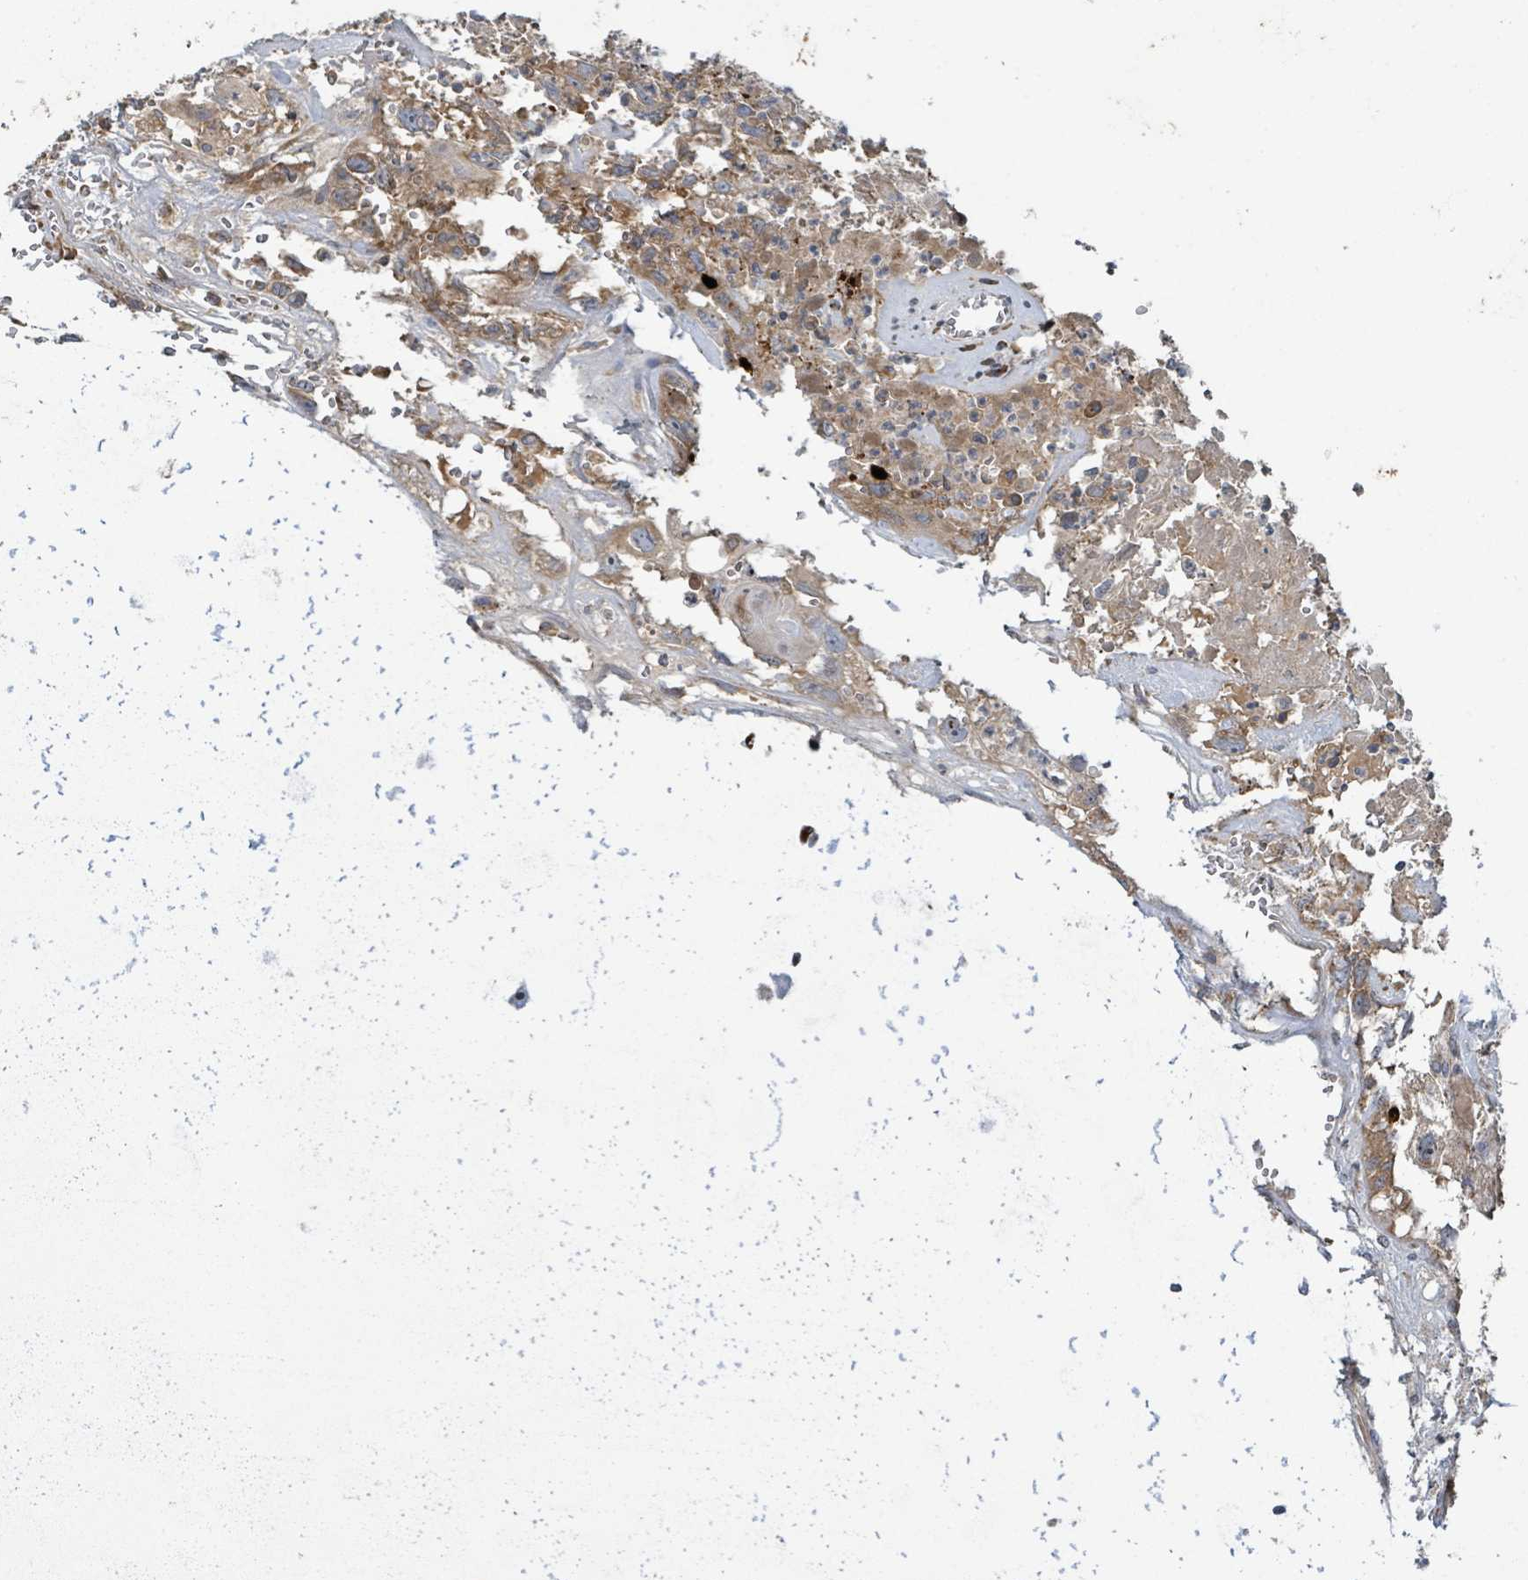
{"staining": {"intensity": "moderate", "quantity": ">75%", "location": "cytoplasmic/membranous"}, "tissue": "head and neck cancer", "cell_type": "Tumor cells", "image_type": "cancer", "snomed": [{"axis": "morphology", "description": "Normal tissue, NOS"}, {"axis": "morphology", "description": "Squamous cell carcinoma, NOS"}, {"axis": "topography", "description": "Skeletal muscle"}, {"axis": "topography", "description": "Vascular tissue"}, {"axis": "topography", "description": "Peripheral nerve tissue"}, {"axis": "topography", "description": "Head-Neck"}], "caption": "Head and neck squamous cell carcinoma stained for a protein (brown) displays moderate cytoplasmic/membranous positive expression in approximately >75% of tumor cells.", "gene": "OR51E1", "patient": {"sex": "male", "age": 66}}